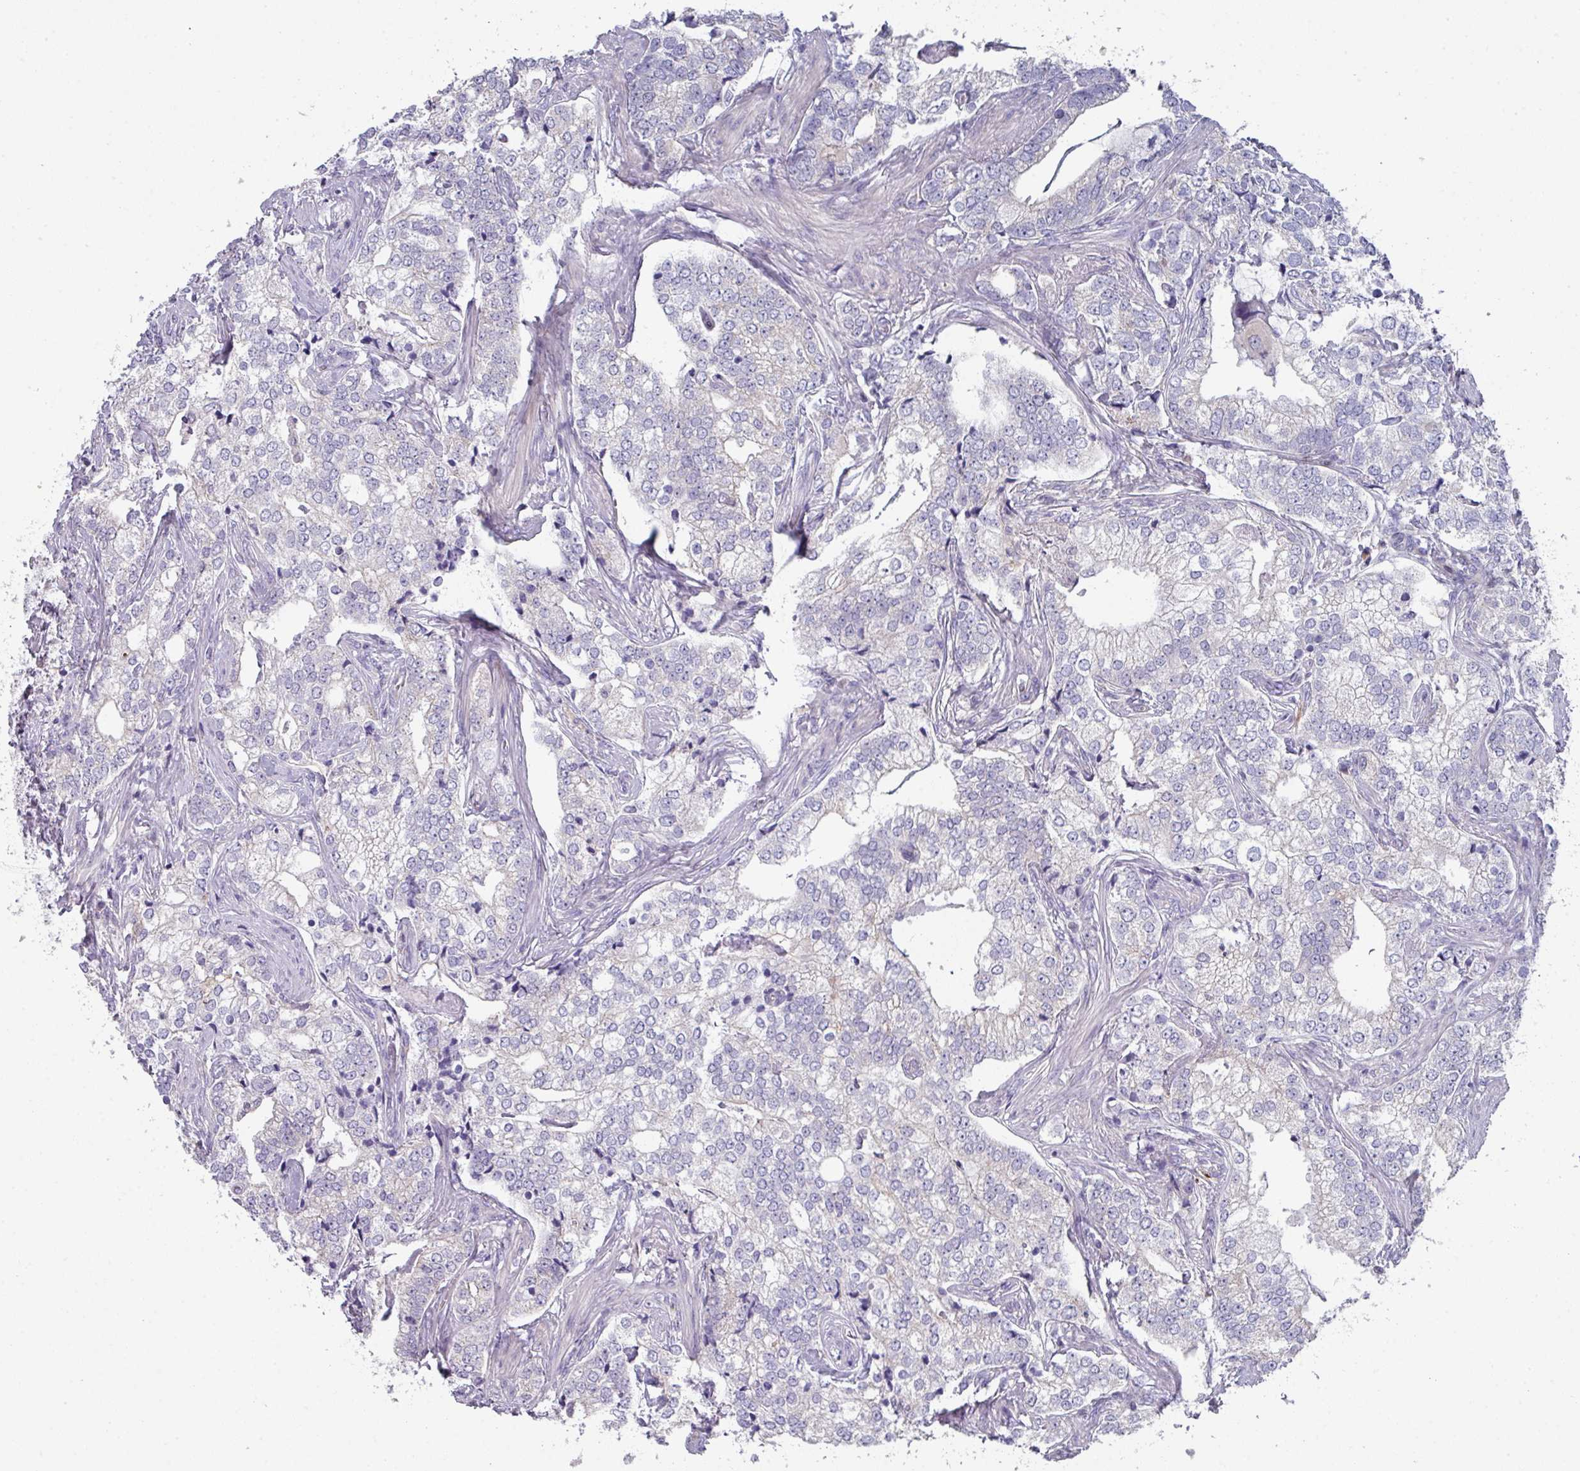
{"staining": {"intensity": "weak", "quantity": "<25%", "location": "cytoplasmic/membranous"}, "tissue": "prostate cancer", "cell_type": "Tumor cells", "image_type": "cancer", "snomed": [{"axis": "morphology", "description": "Adenocarcinoma, High grade"}, {"axis": "topography", "description": "Prostate"}], "caption": "Protein analysis of prostate adenocarcinoma (high-grade) exhibits no significant staining in tumor cells.", "gene": "DCAF12L2", "patient": {"sex": "male", "age": 69}}